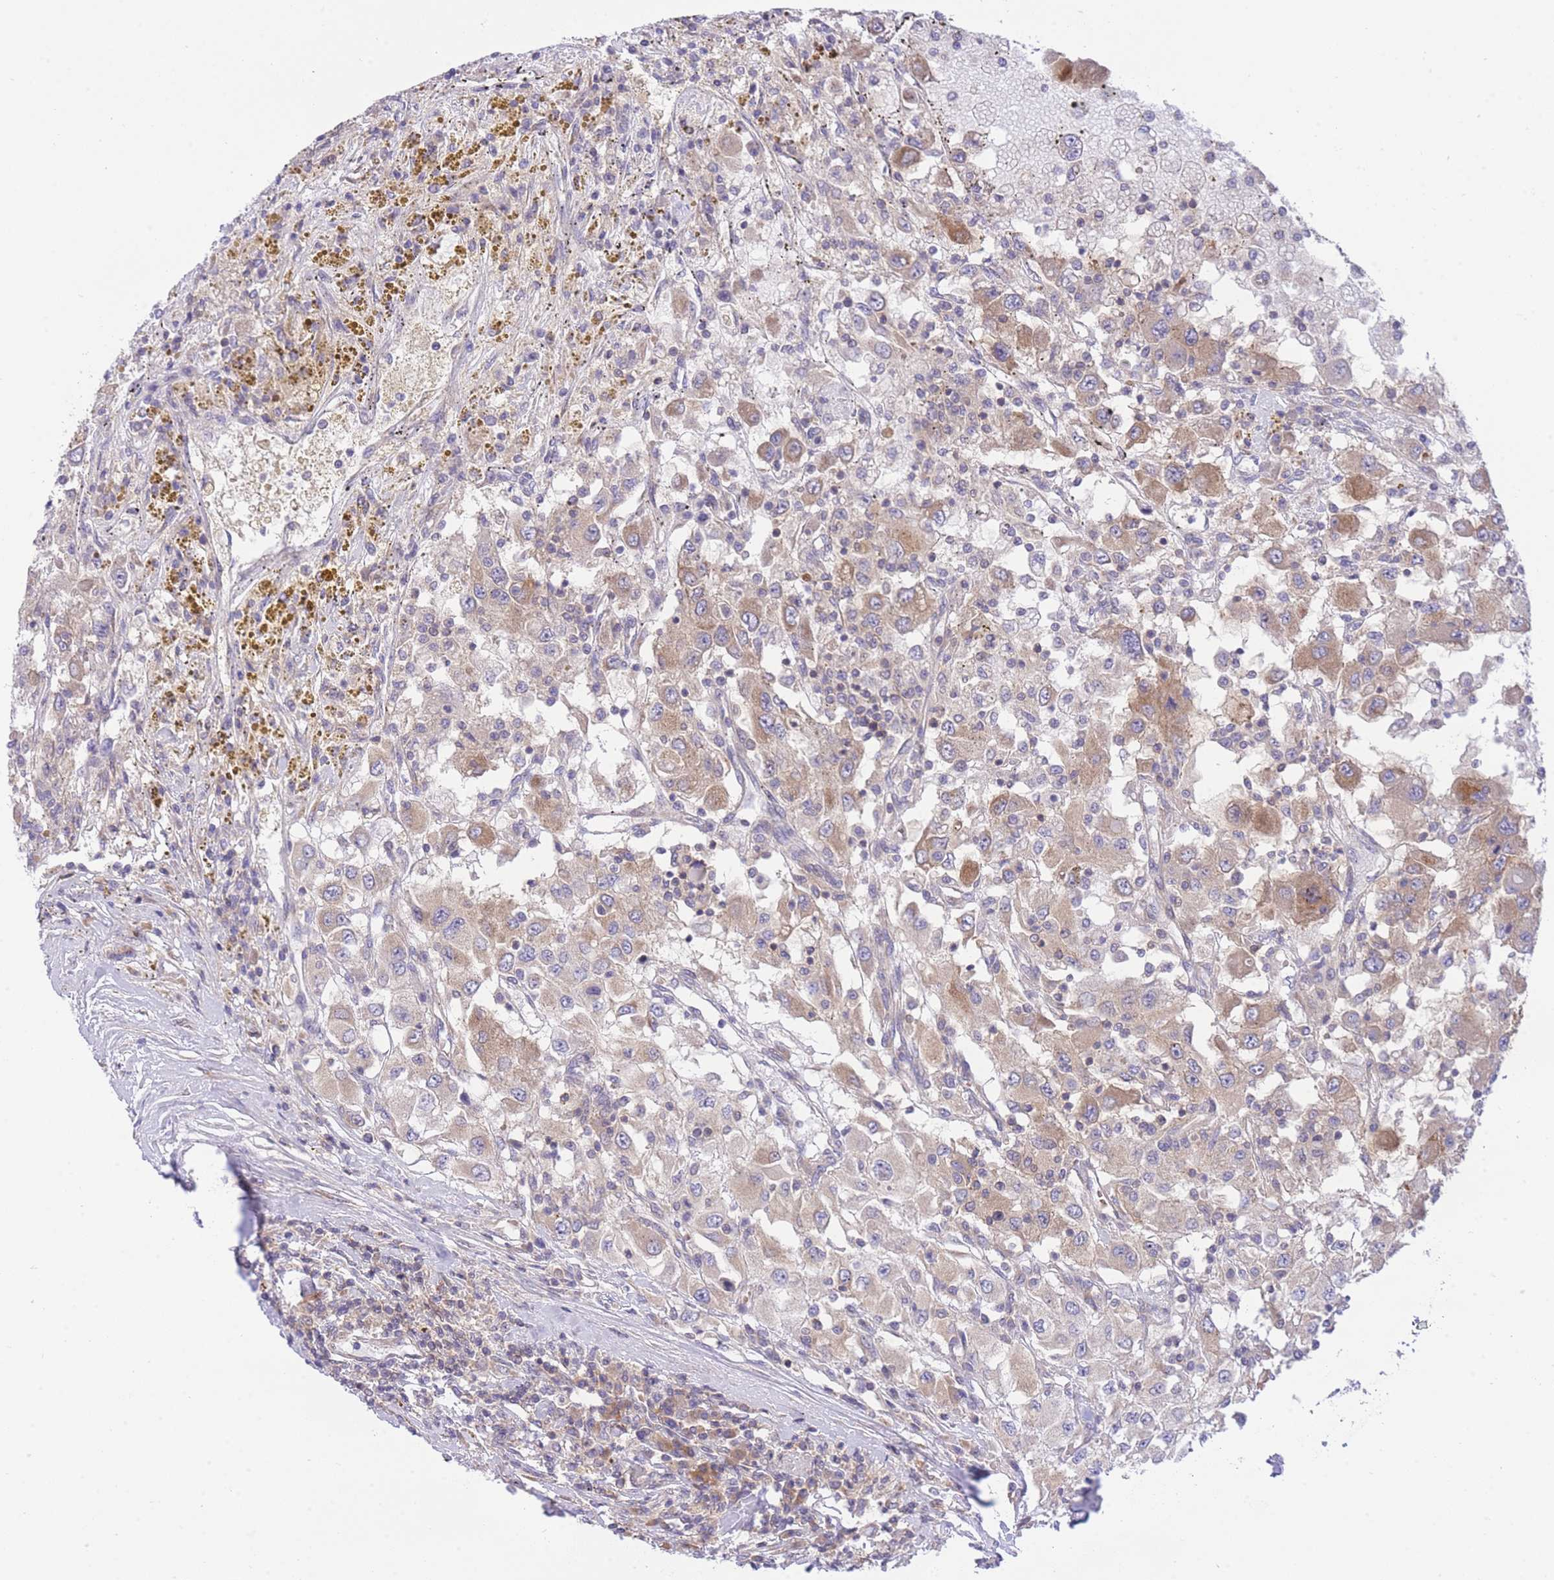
{"staining": {"intensity": "weak", "quantity": ">75%", "location": "cytoplasmic/membranous"}, "tissue": "renal cancer", "cell_type": "Tumor cells", "image_type": "cancer", "snomed": [{"axis": "morphology", "description": "Adenocarcinoma, NOS"}, {"axis": "topography", "description": "Kidney"}], "caption": "This image reveals immunohistochemistry (IHC) staining of human renal cancer (adenocarcinoma), with low weak cytoplasmic/membranous expression in about >75% of tumor cells.", "gene": "EIF2B2", "patient": {"sex": "female", "age": 67}}